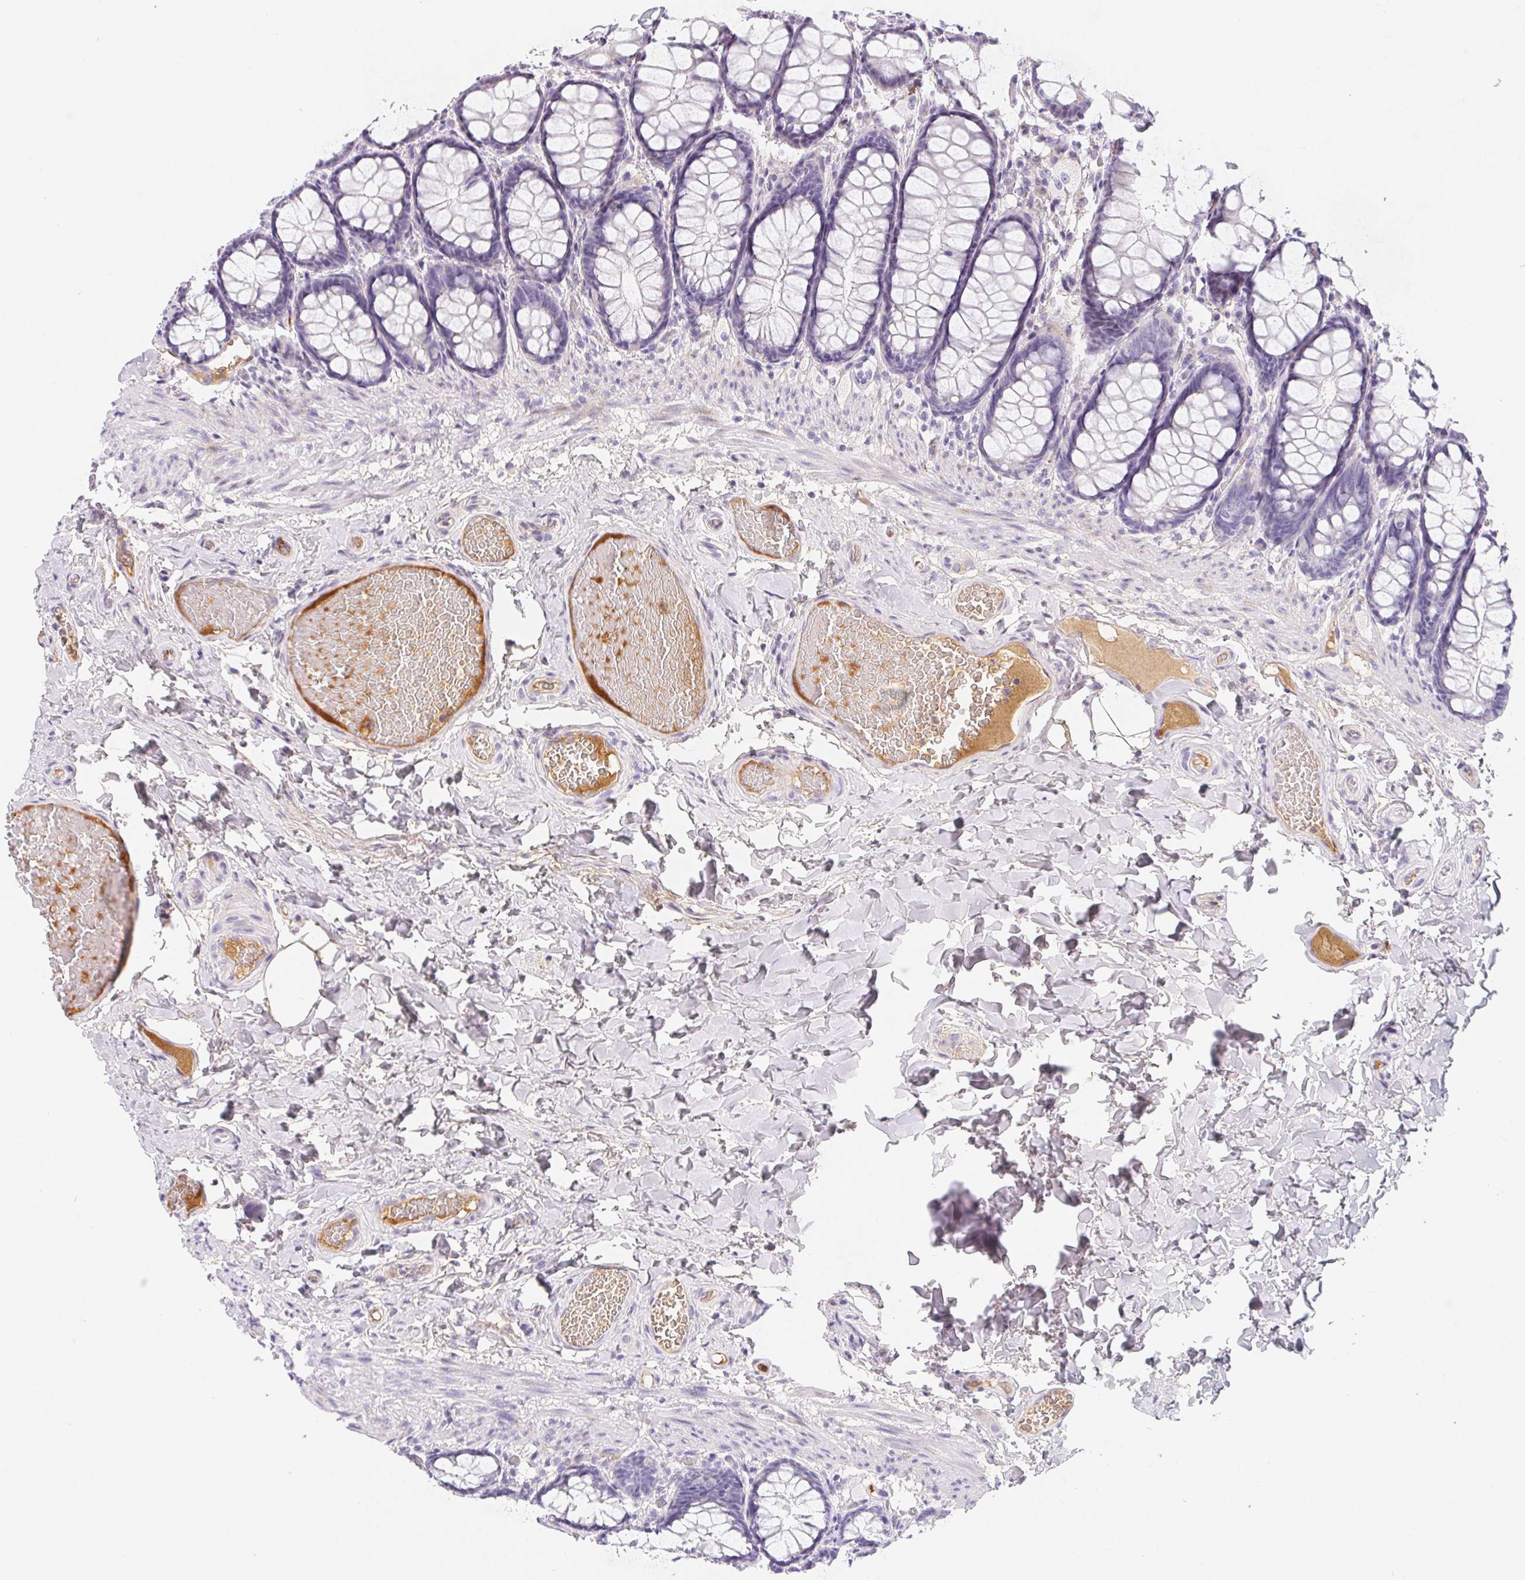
{"staining": {"intensity": "negative", "quantity": "none", "location": "none"}, "tissue": "colon", "cell_type": "Endothelial cells", "image_type": "normal", "snomed": [{"axis": "morphology", "description": "Normal tissue, NOS"}, {"axis": "topography", "description": "Colon"}], "caption": "This is an immunohistochemistry (IHC) micrograph of unremarkable human colon. There is no positivity in endothelial cells.", "gene": "ITIH2", "patient": {"sex": "male", "age": 47}}